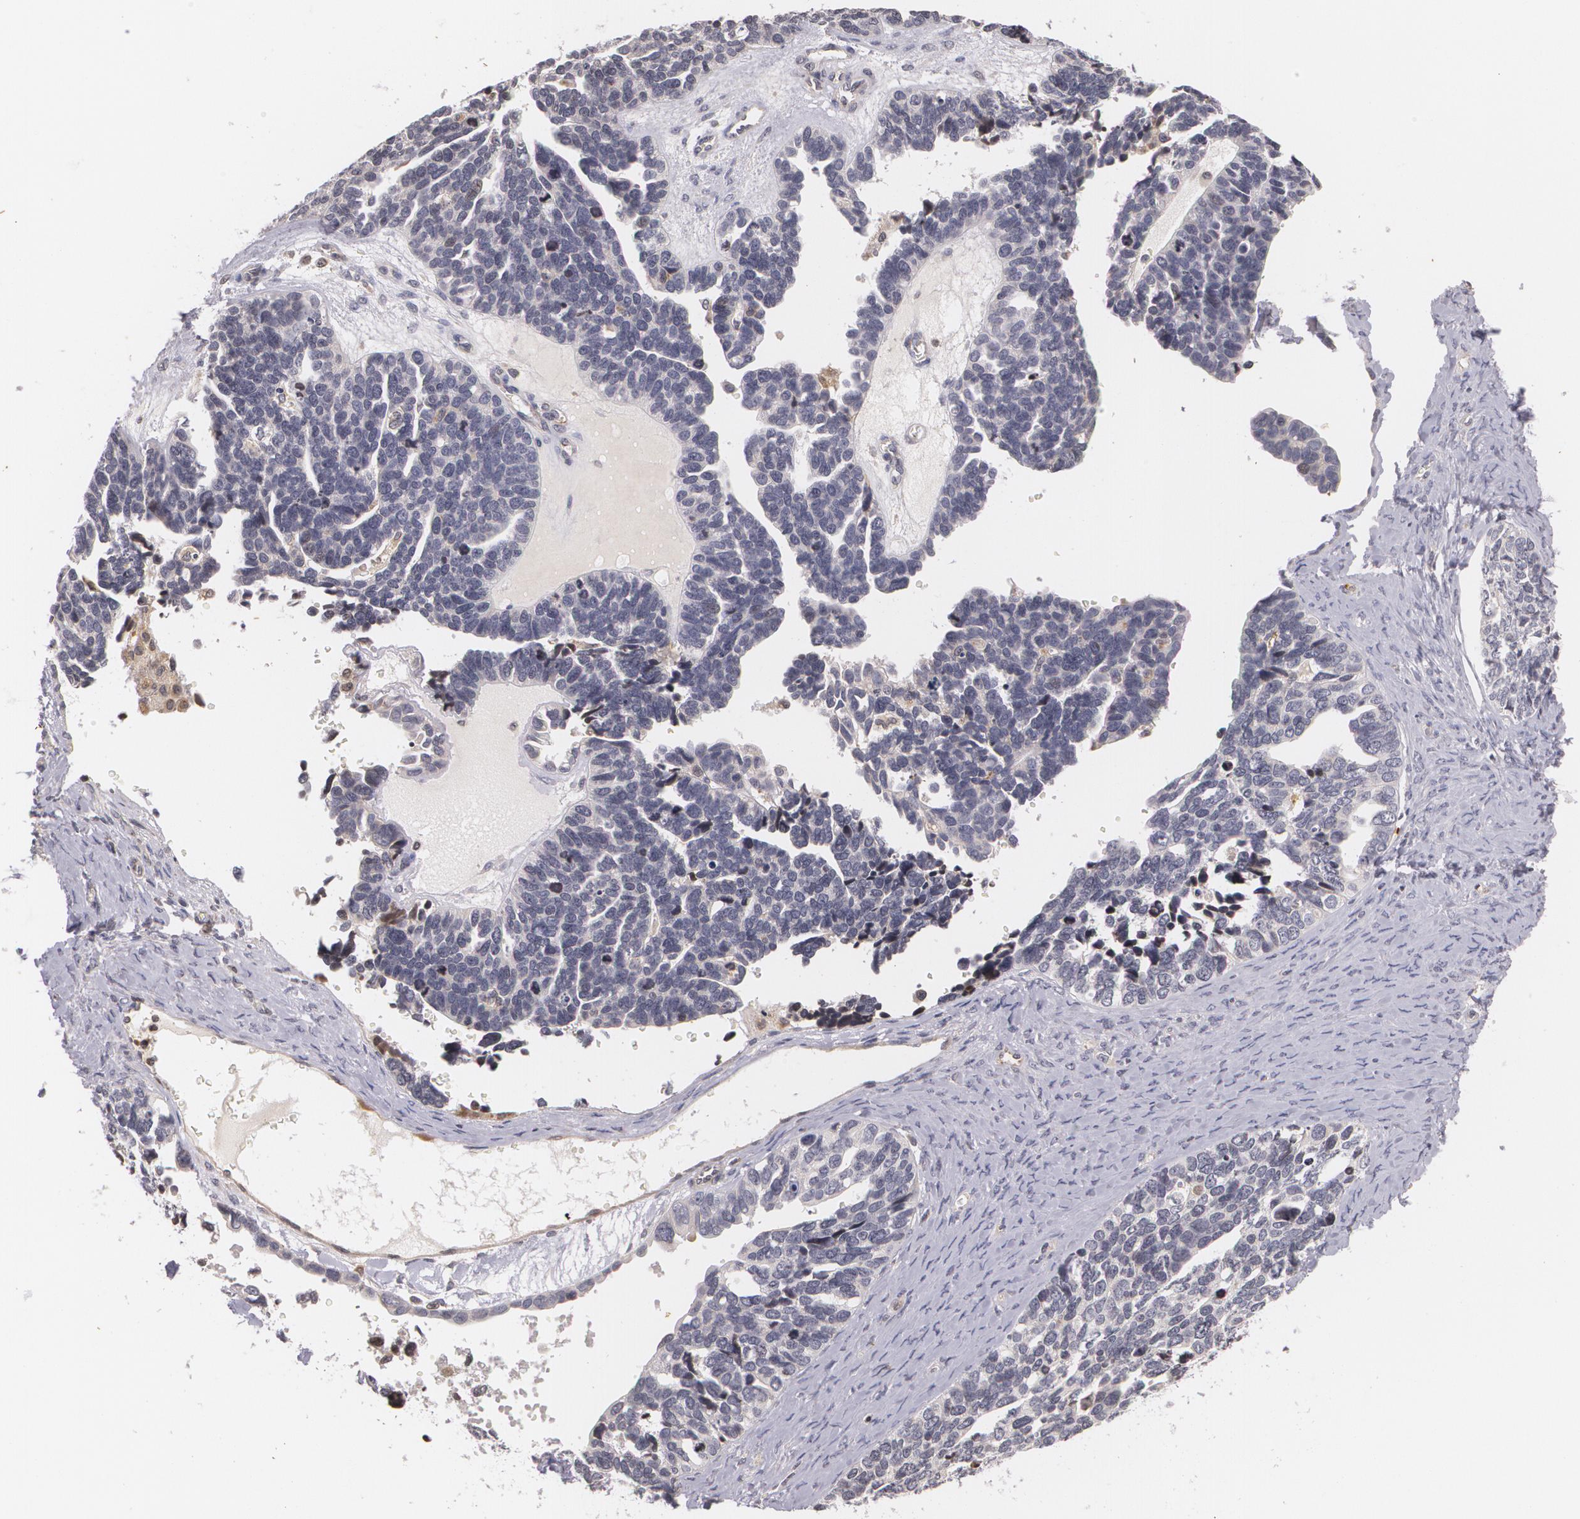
{"staining": {"intensity": "negative", "quantity": "none", "location": "none"}, "tissue": "ovarian cancer", "cell_type": "Tumor cells", "image_type": "cancer", "snomed": [{"axis": "morphology", "description": "Cystadenocarcinoma, serous, NOS"}, {"axis": "topography", "description": "Ovary"}], "caption": "High magnification brightfield microscopy of ovarian serous cystadenocarcinoma stained with DAB (3,3'-diaminobenzidine) (brown) and counterstained with hematoxylin (blue): tumor cells show no significant positivity.", "gene": "VAV3", "patient": {"sex": "female", "age": 77}}